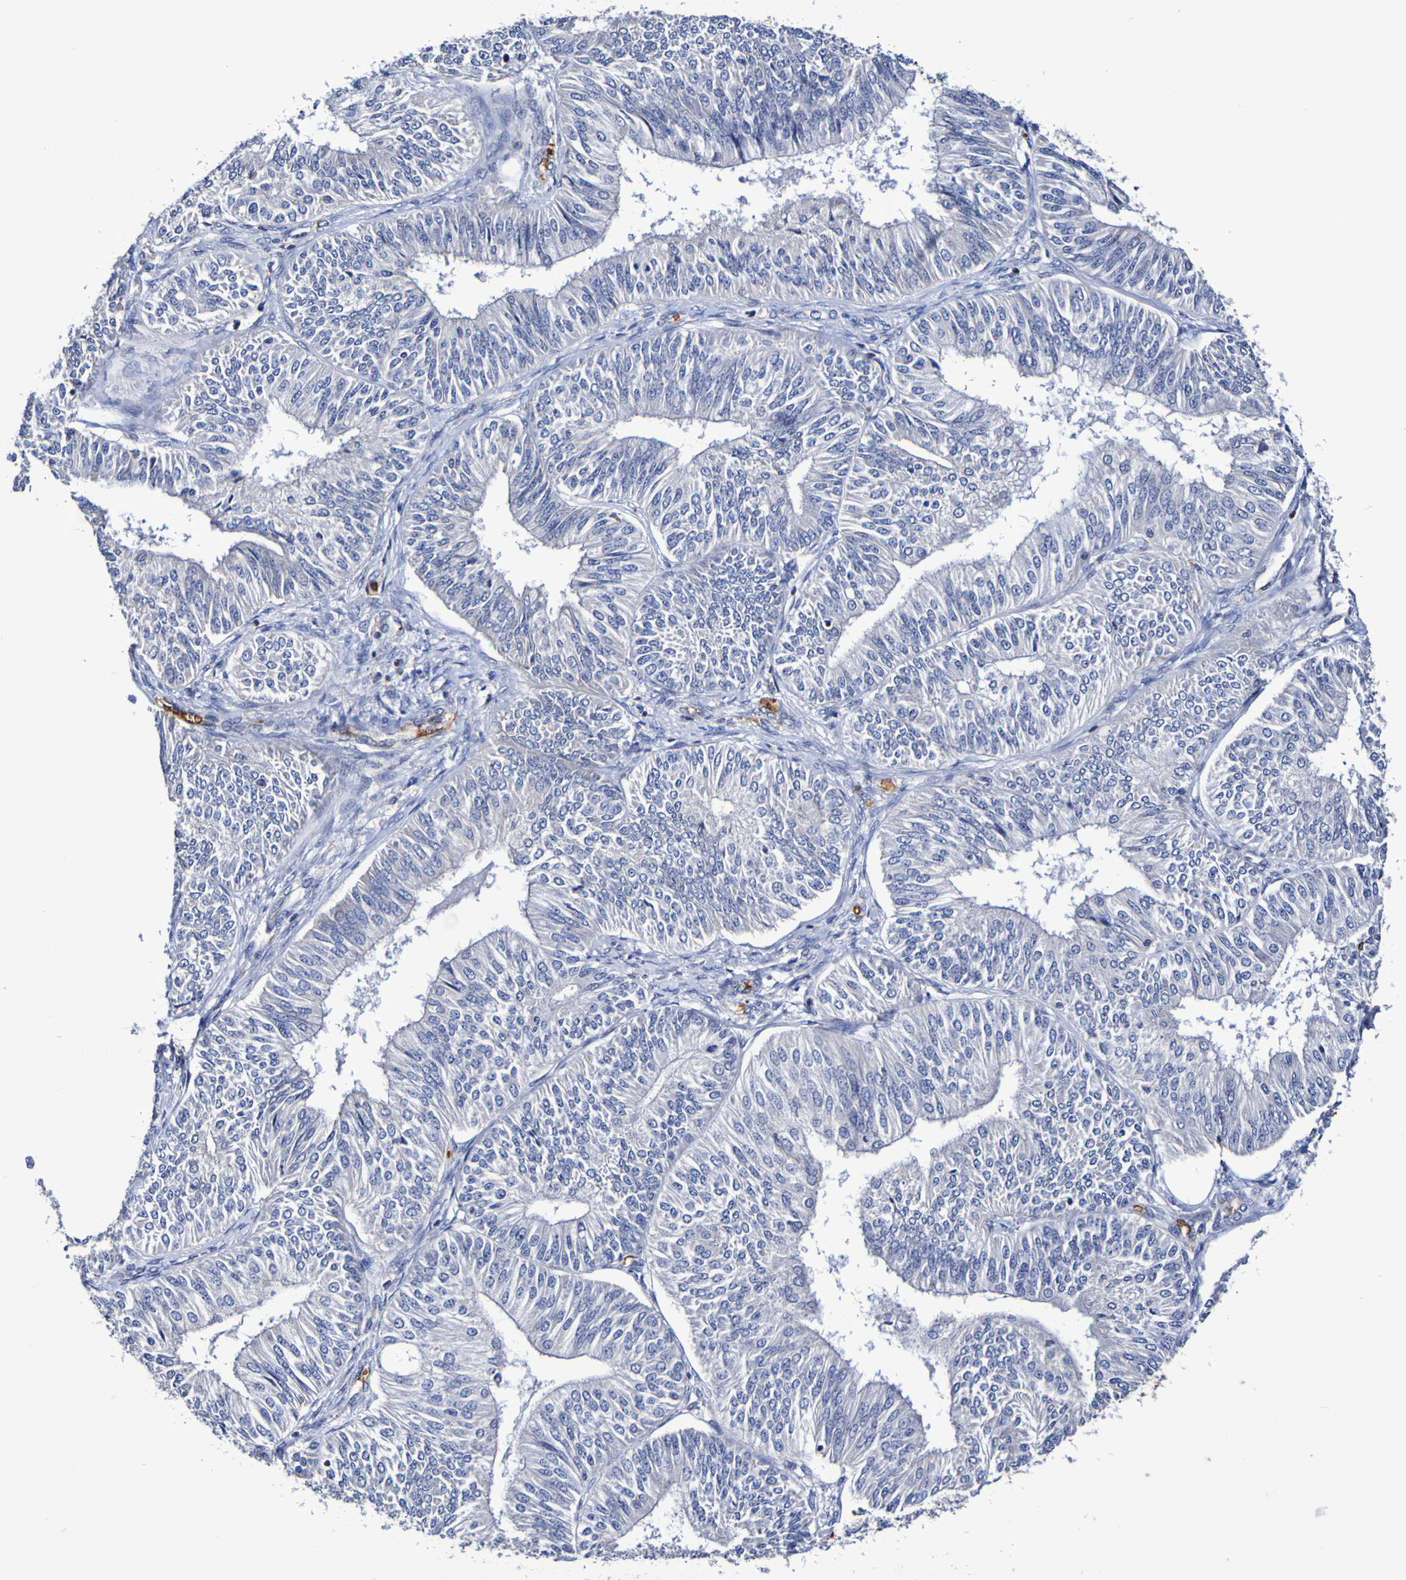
{"staining": {"intensity": "negative", "quantity": "none", "location": "none"}, "tissue": "endometrial cancer", "cell_type": "Tumor cells", "image_type": "cancer", "snomed": [{"axis": "morphology", "description": "Adenocarcinoma, NOS"}, {"axis": "topography", "description": "Endometrium"}], "caption": "The image reveals no significant expression in tumor cells of endometrial cancer.", "gene": "WNT4", "patient": {"sex": "female", "age": 58}}